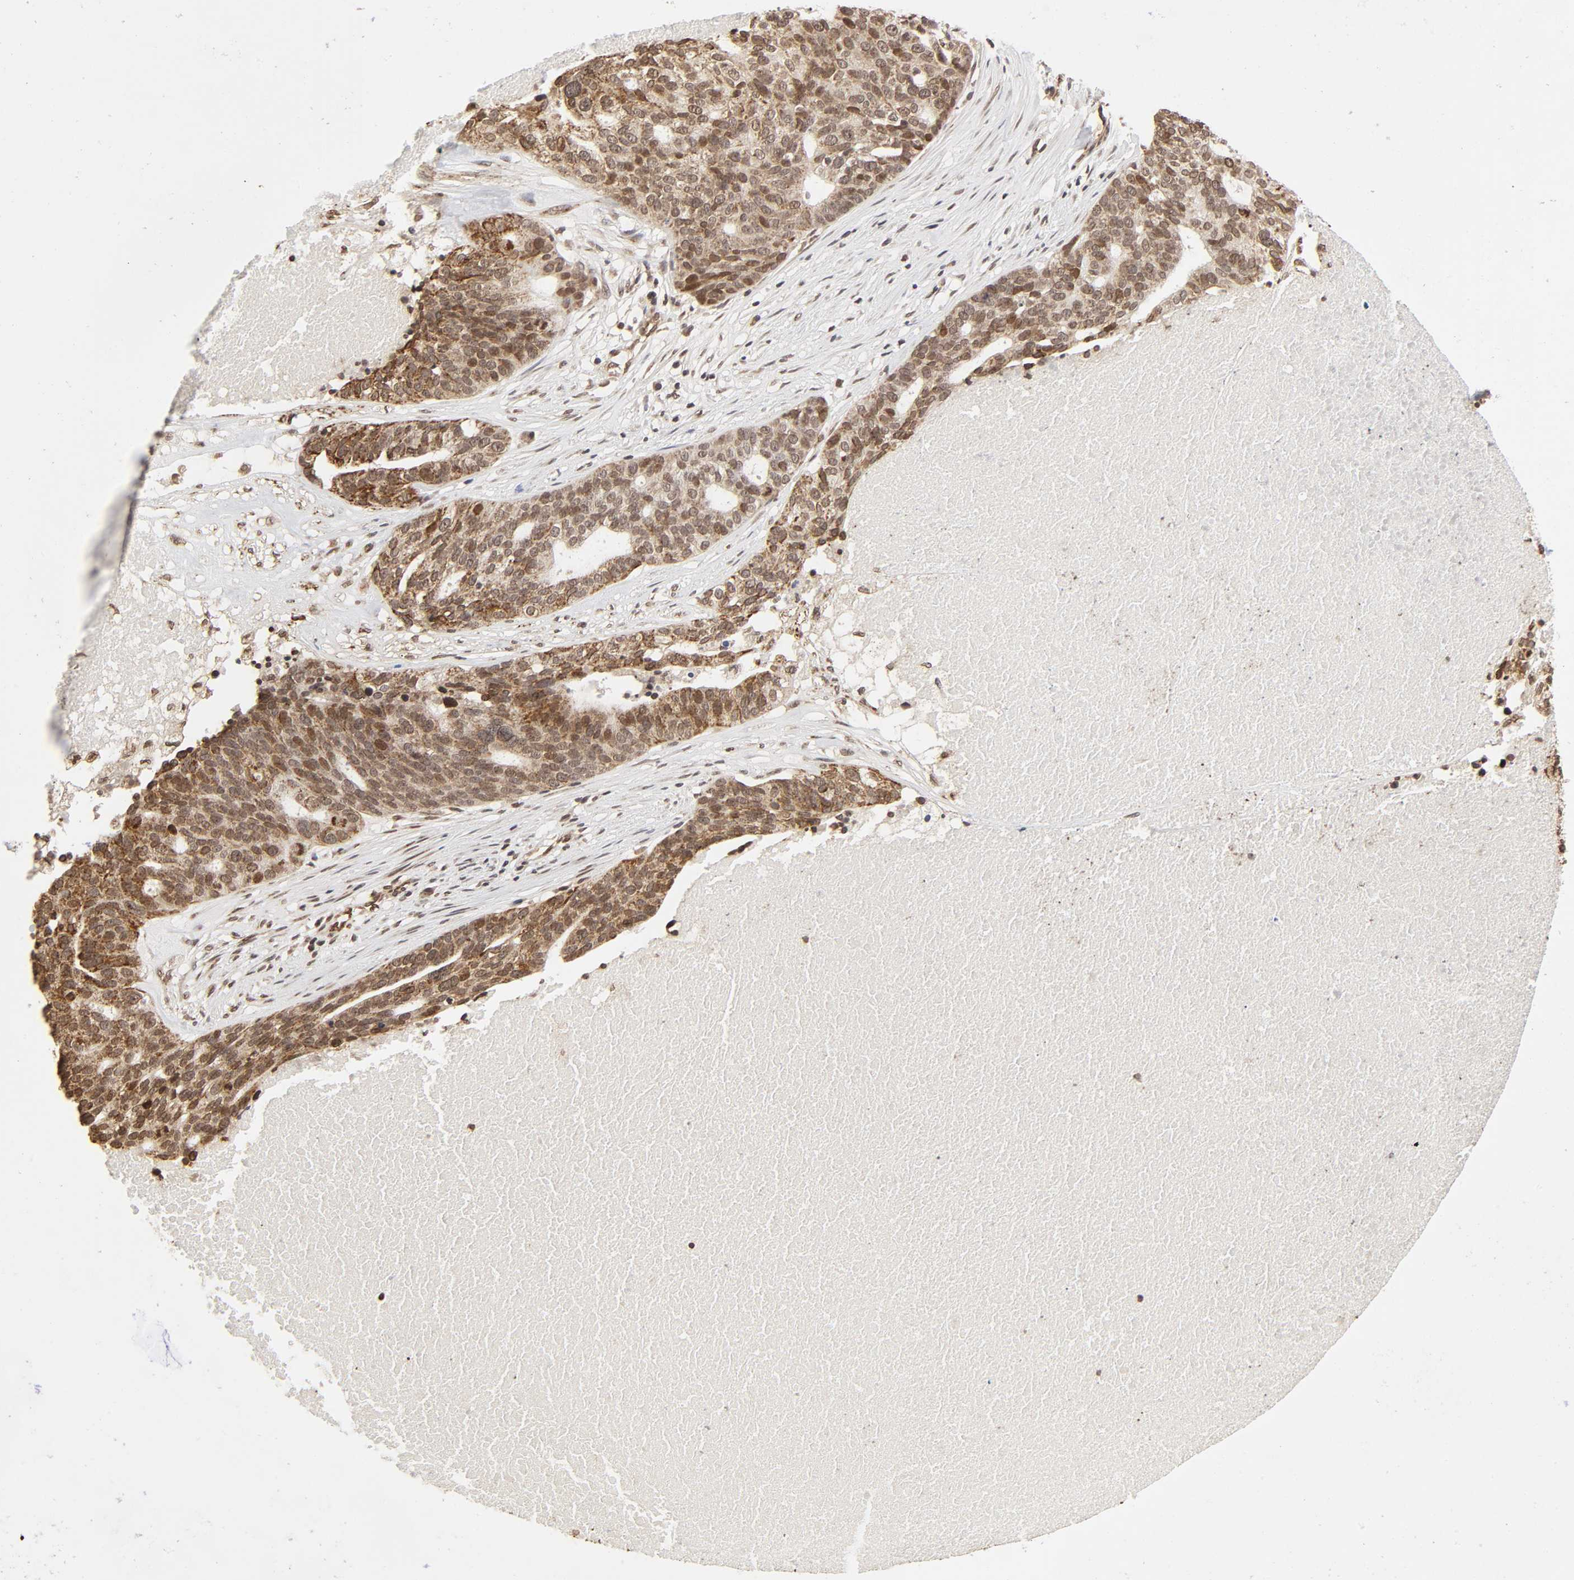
{"staining": {"intensity": "moderate", "quantity": ">75%", "location": "cytoplasmic/membranous"}, "tissue": "ovarian cancer", "cell_type": "Tumor cells", "image_type": "cancer", "snomed": [{"axis": "morphology", "description": "Cystadenocarcinoma, serous, NOS"}, {"axis": "topography", "description": "Ovary"}], "caption": "Human ovarian serous cystadenocarcinoma stained with a protein marker exhibits moderate staining in tumor cells.", "gene": "MLLT6", "patient": {"sex": "female", "age": 59}}